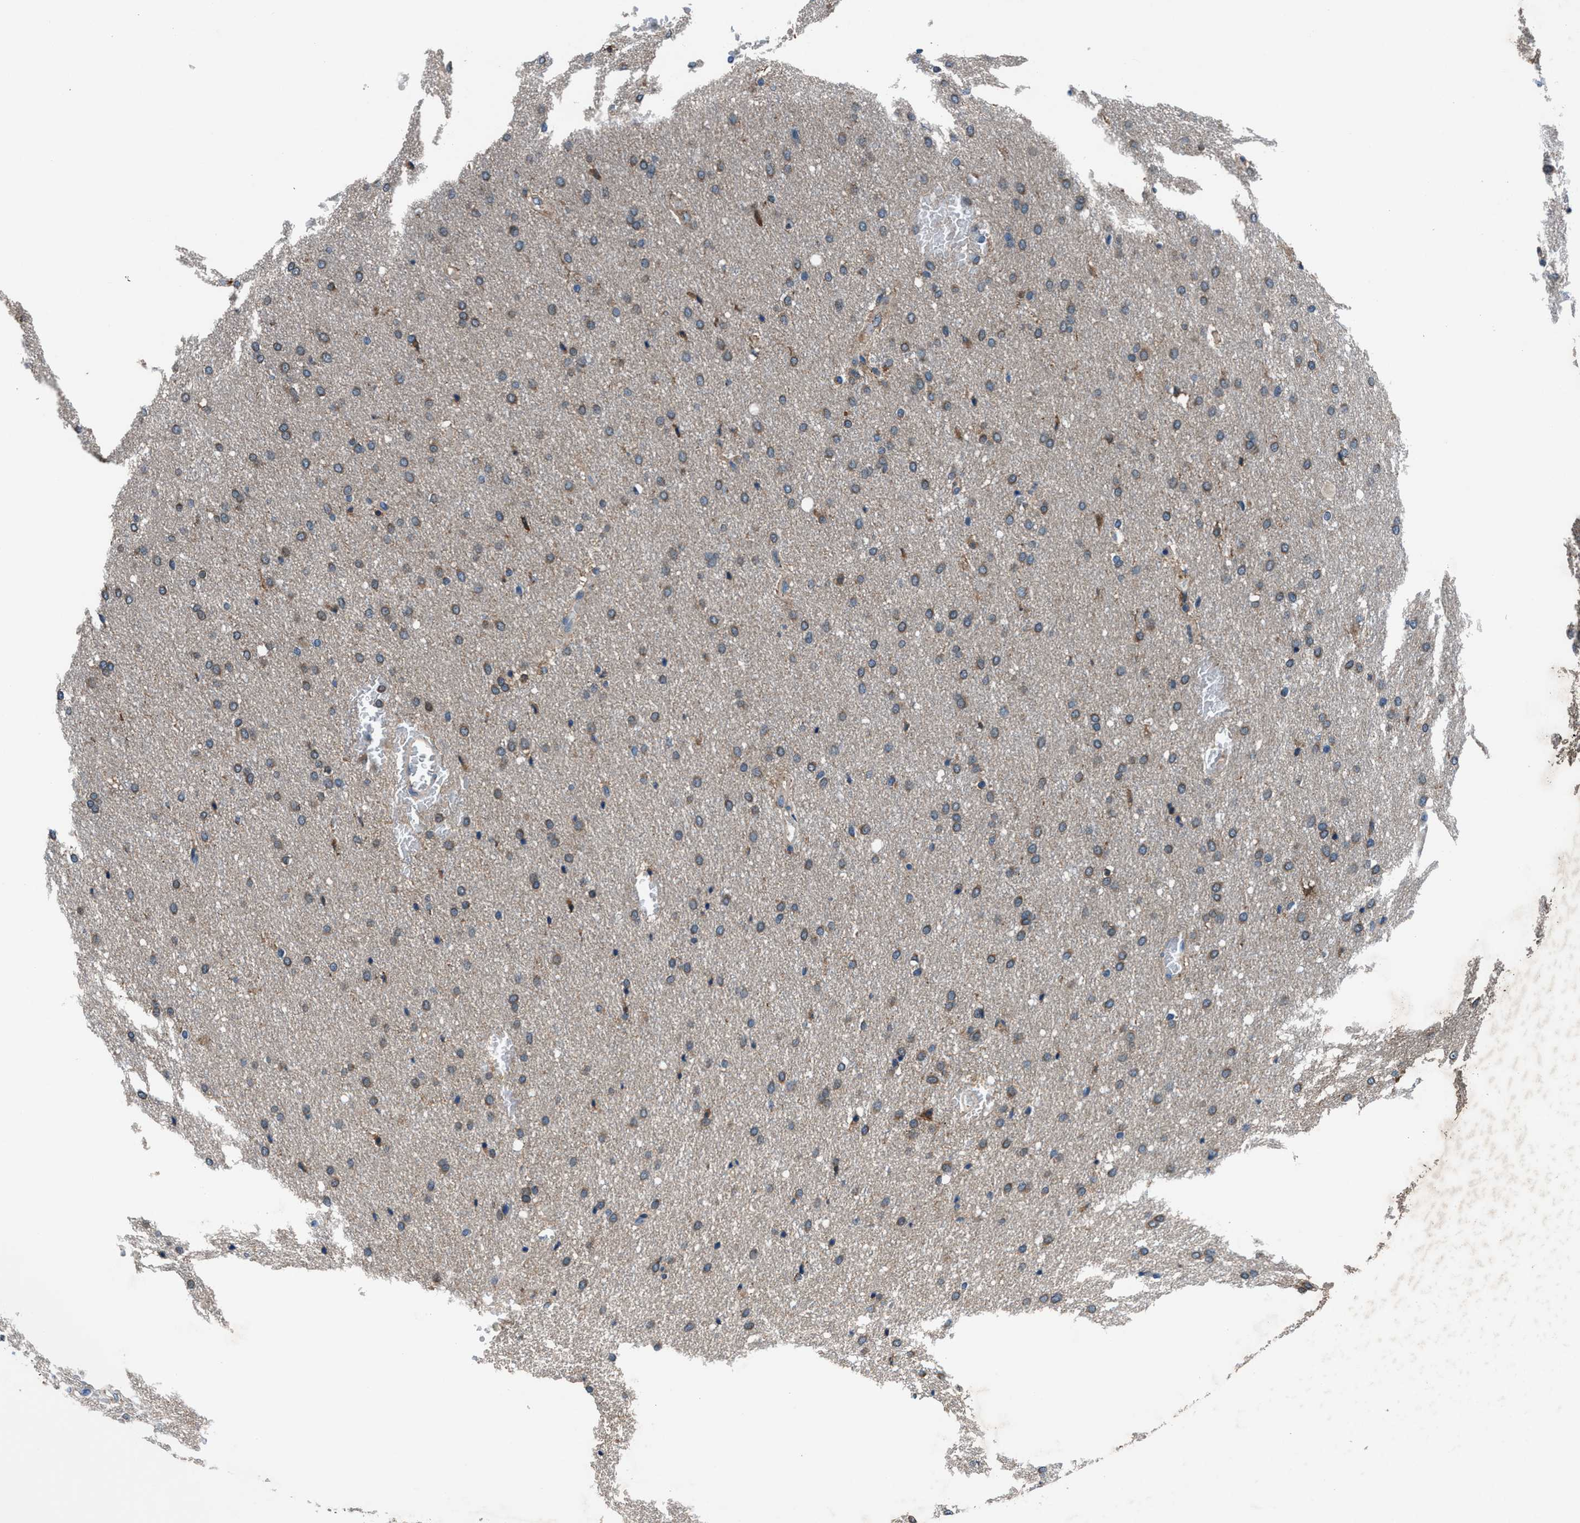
{"staining": {"intensity": "weak", "quantity": ">75%", "location": "cytoplasmic/membranous"}, "tissue": "glioma", "cell_type": "Tumor cells", "image_type": "cancer", "snomed": [{"axis": "morphology", "description": "Glioma, malignant, Low grade"}, {"axis": "topography", "description": "Brain"}], "caption": "Glioma stained for a protein exhibits weak cytoplasmic/membranous positivity in tumor cells. (brown staining indicates protein expression, while blue staining denotes nuclei).", "gene": "PRTFDC1", "patient": {"sex": "female", "age": 37}}